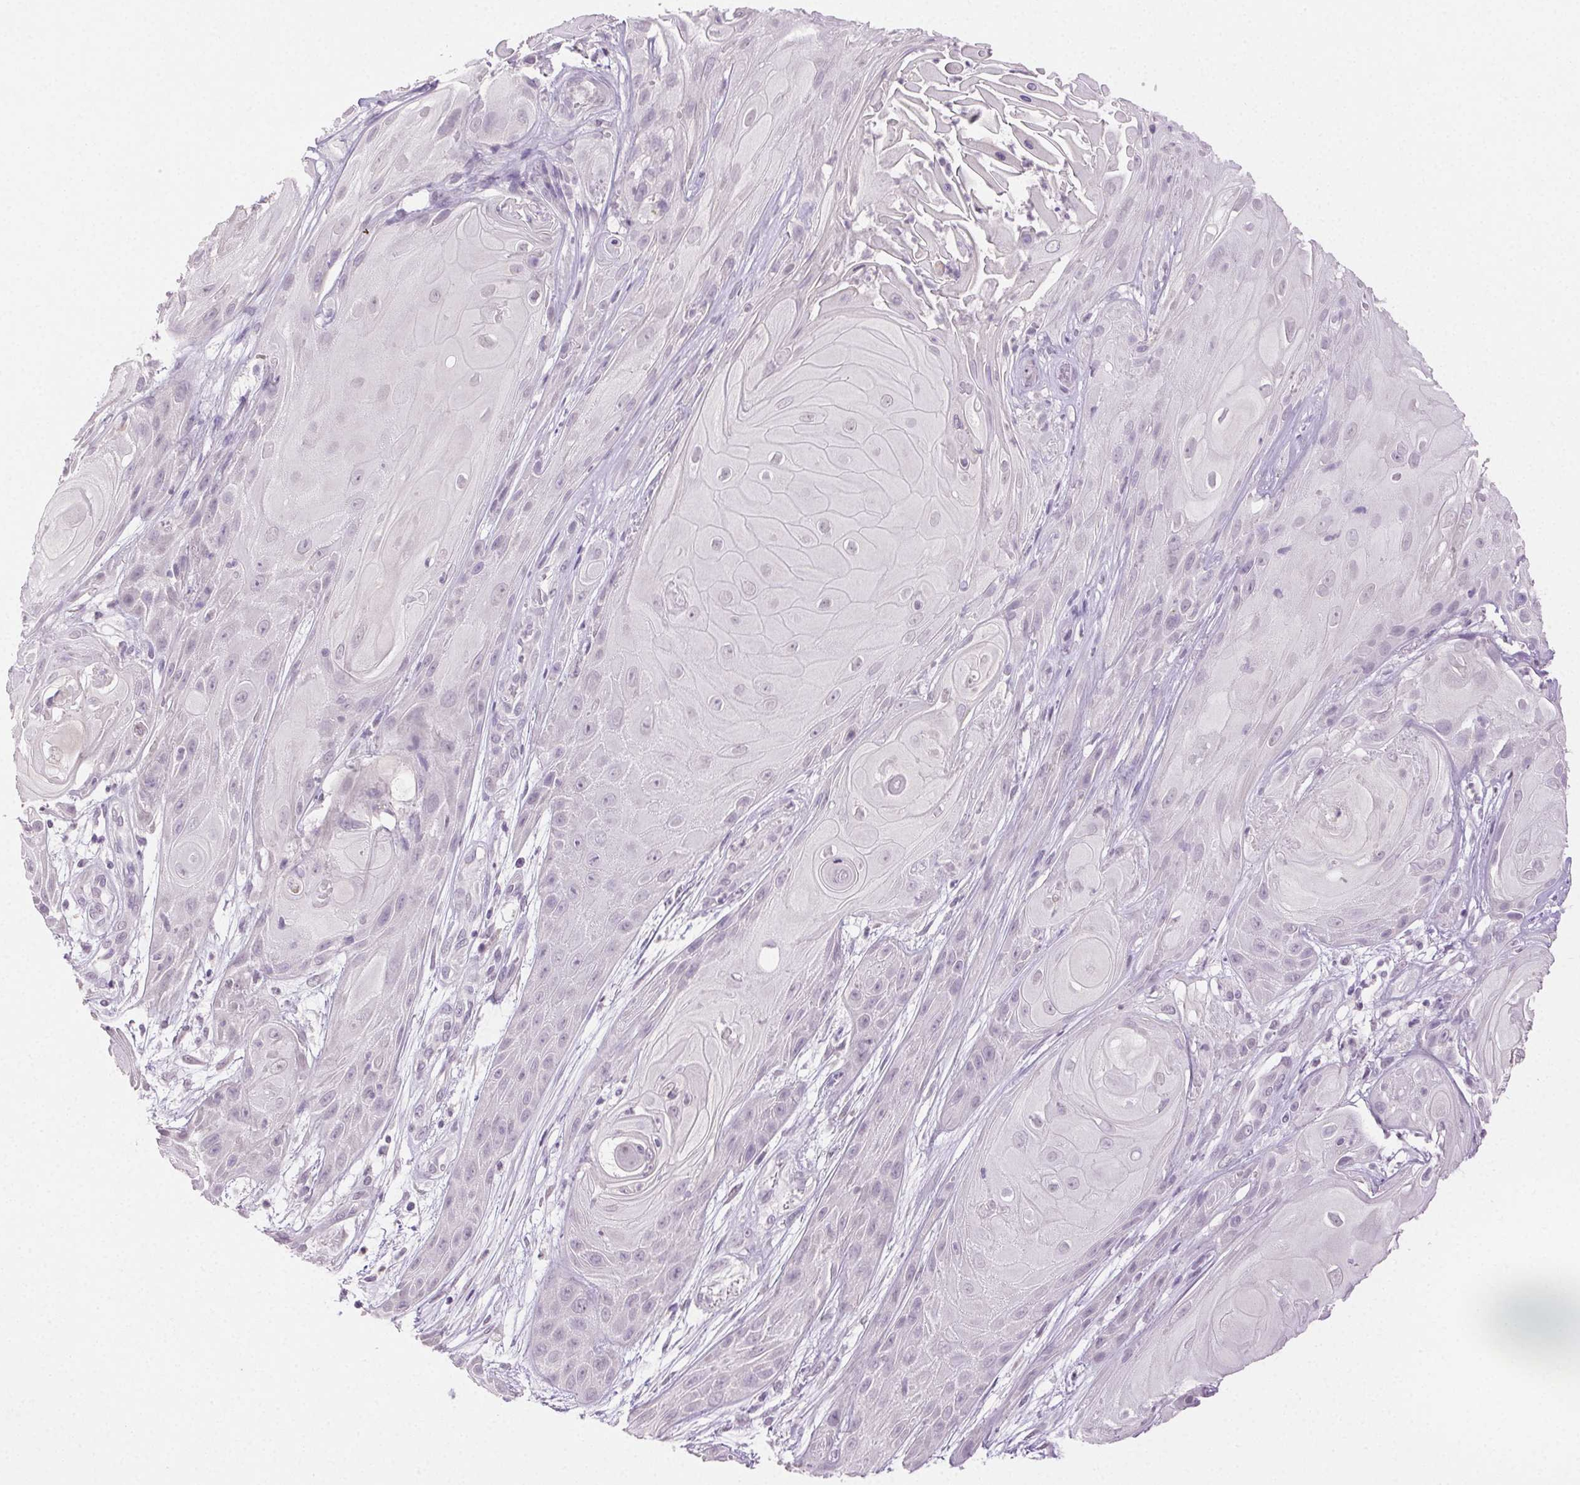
{"staining": {"intensity": "negative", "quantity": "none", "location": "none"}, "tissue": "skin cancer", "cell_type": "Tumor cells", "image_type": "cancer", "snomed": [{"axis": "morphology", "description": "Squamous cell carcinoma, NOS"}, {"axis": "topography", "description": "Skin"}], "caption": "Tumor cells are negative for protein expression in human skin cancer (squamous cell carcinoma).", "gene": "CLDN10", "patient": {"sex": "male", "age": 62}}